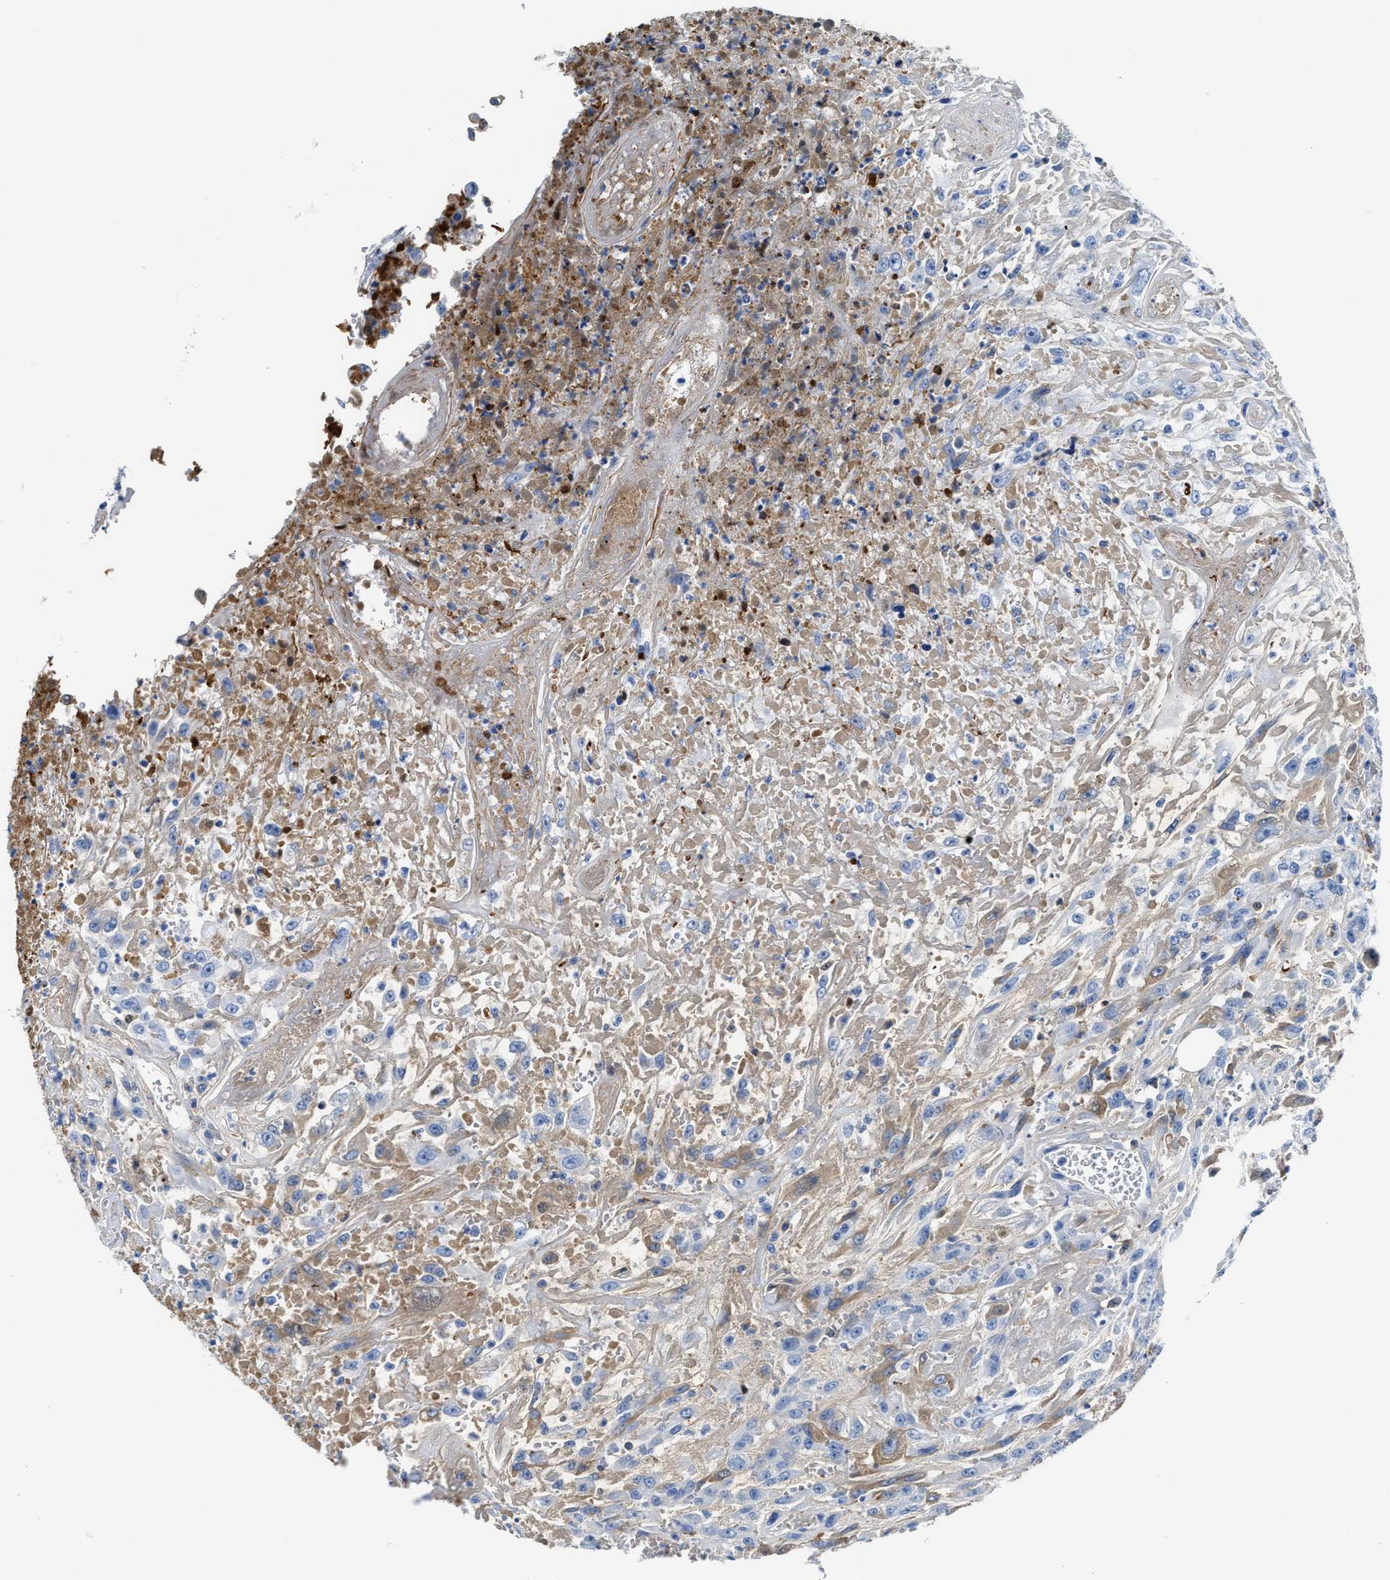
{"staining": {"intensity": "moderate", "quantity": "<25%", "location": "cytoplasmic/membranous"}, "tissue": "urothelial cancer", "cell_type": "Tumor cells", "image_type": "cancer", "snomed": [{"axis": "morphology", "description": "Urothelial carcinoma, High grade"}, {"axis": "topography", "description": "Urinary bladder"}], "caption": "This is a photomicrograph of immunohistochemistry (IHC) staining of urothelial cancer, which shows moderate staining in the cytoplasmic/membranous of tumor cells.", "gene": "GC", "patient": {"sex": "male", "age": 46}}